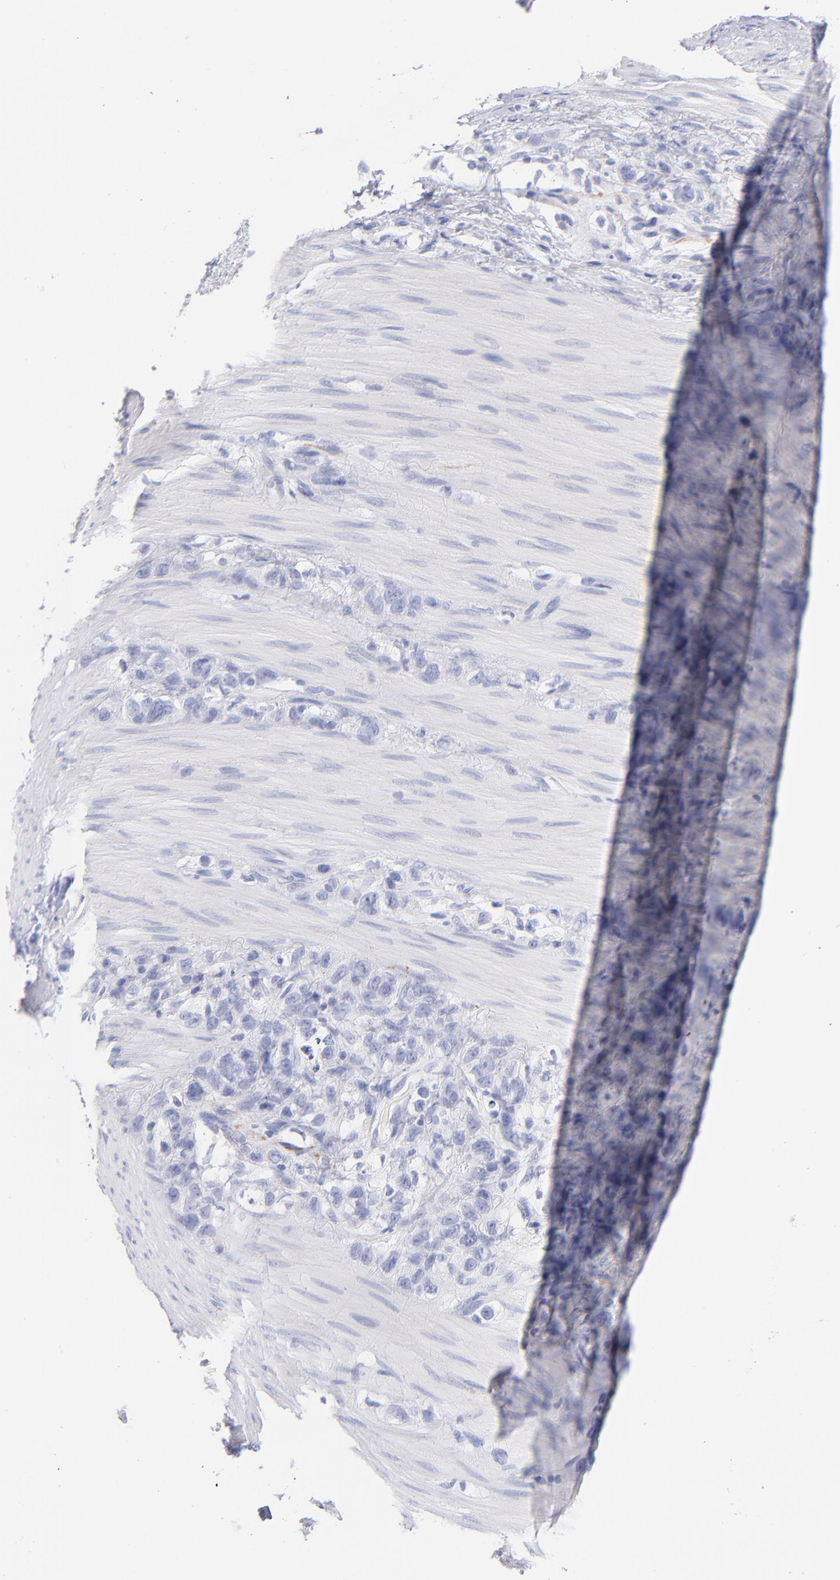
{"staining": {"intensity": "negative", "quantity": "none", "location": "none"}, "tissue": "stomach cancer", "cell_type": "Tumor cells", "image_type": "cancer", "snomed": [{"axis": "morphology", "description": "Normal tissue, NOS"}, {"axis": "morphology", "description": "Adenocarcinoma, NOS"}, {"axis": "morphology", "description": "Adenocarcinoma, High grade"}, {"axis": "topography", "description": "Stomach, upper"}, {"axis": "topography", "description": "Stomach"}], "caption": "High power microscopy image of an immunohistochemistry (IHC) photomicrograph of adenocarcinoma (stomach), revealing no significant expression in tumor cells.", "gene": "SCGN", "patient": {"sex": "female", "age": 65}}